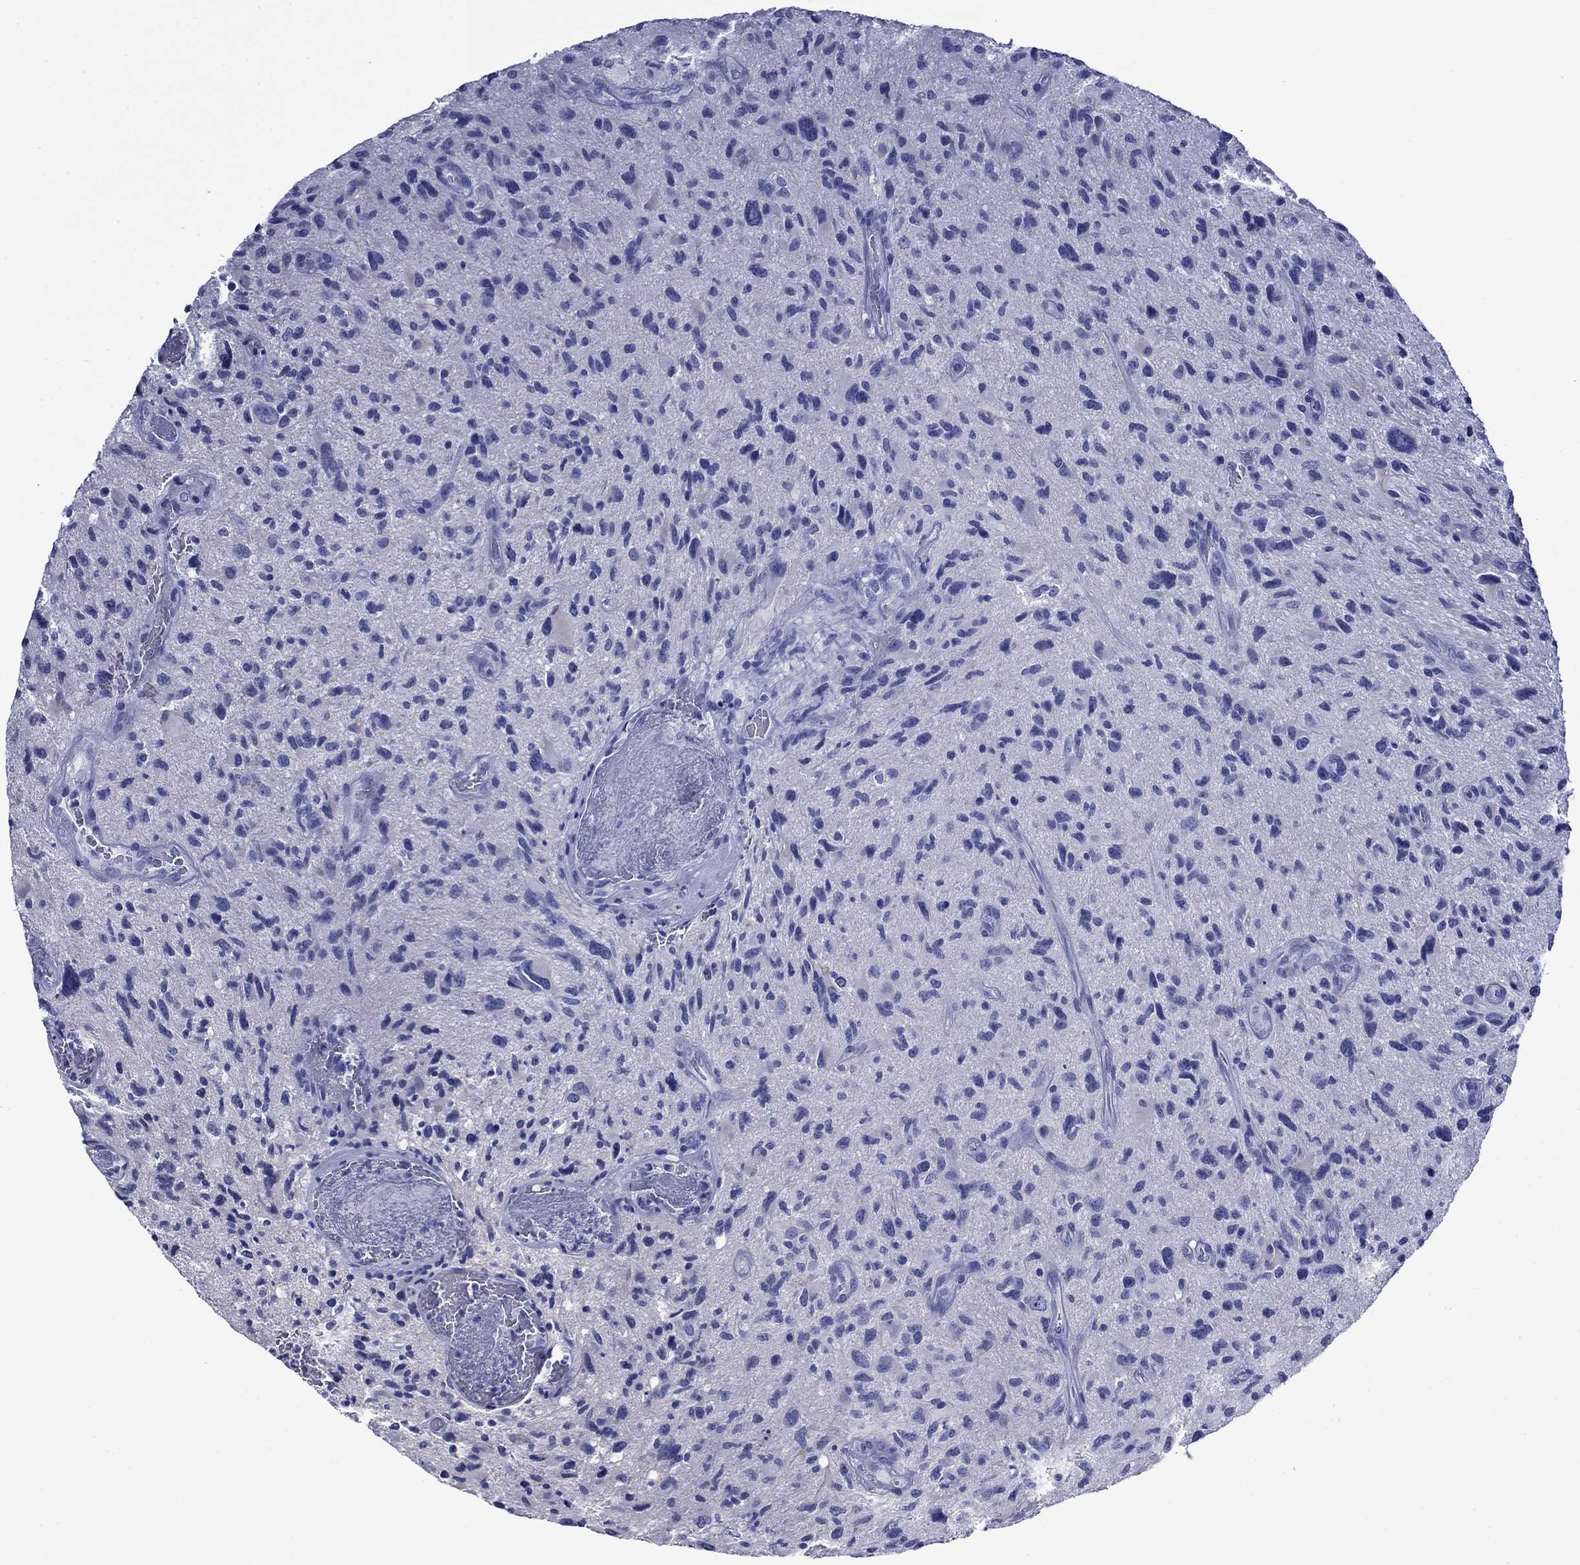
{"staining": {"intensity": "negative", "quantity": "none", "location": "none"}, "tissue": "glioma", "cell_type": "Tumor cells", "image_type": "cancer", "snomed": [{"axis": "morphology", "description": "Glioma, malignant, NOS"}, {"axis": "morphology", "description": "Glioma, malignant, High grade"}, {"axis": "topography", "description": "Brain"}], "caption": "Immunohistochemistry histopathology image of neoplastic tissue: human glioma stained with DAB (3,3'-diaminobenzidine) reveals no significant protein expression in tumor cells.", "gene": "GIP", "patient": {"sex": "female", "age": 71}}